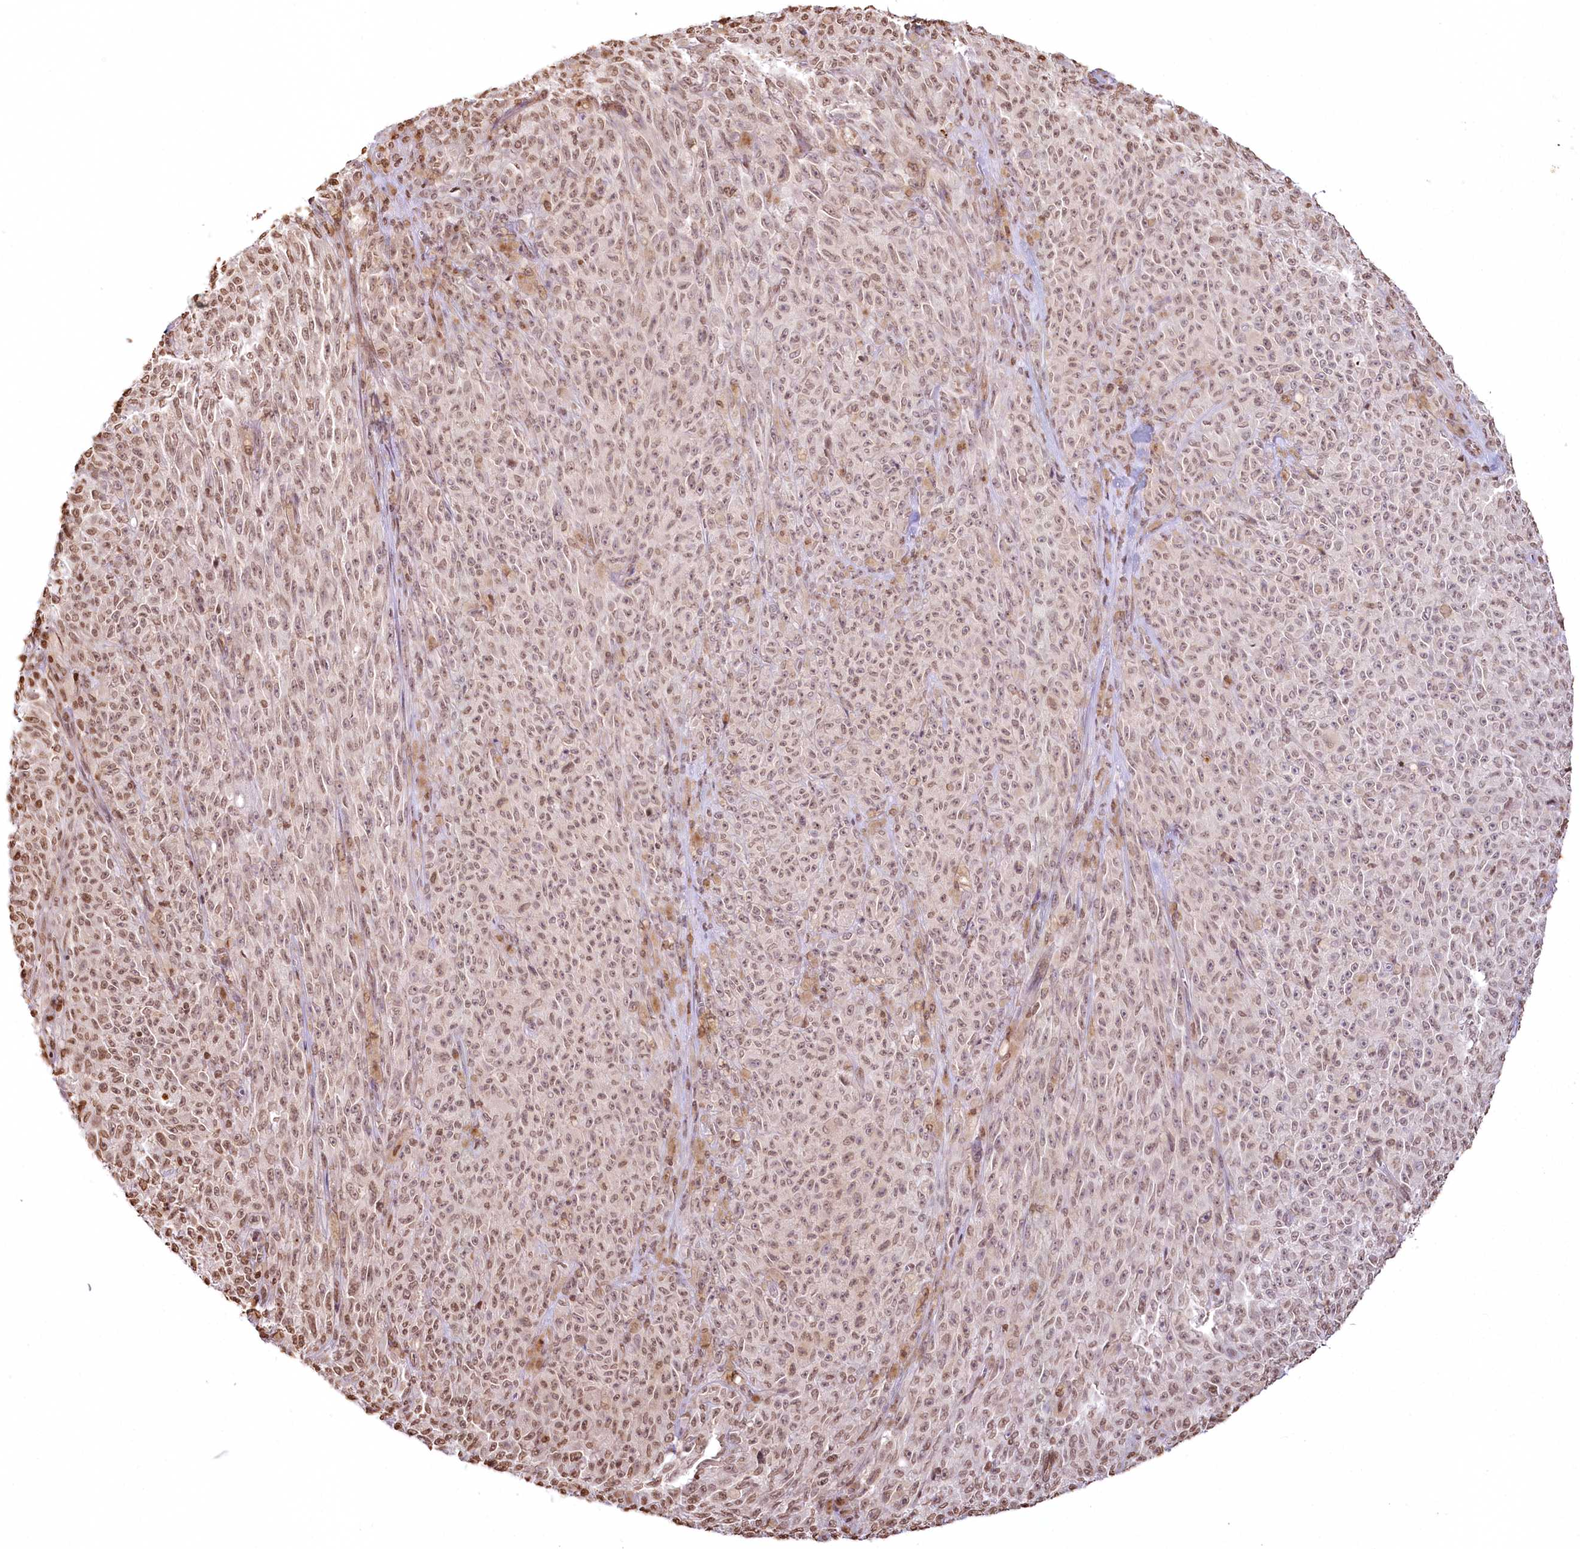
{"staining": {"intensity": "weak", "quantity": ">75%", "location": "nuclear"}, "tissue": "melanoma", "cell_type": "Tumor cells", "image_type": "cancer", "snomed": [{"axis": "morphology", "description": "Malignant melanoma, NOS"}, {"axis": "topography", "description": "Skin"}], "caption": "Weak nuclear protein positivity is seen in approximately >75% of tumor cells in melanoma.", "gene": "FAM13A", "patient": {"sex": "female", "age": 82}}